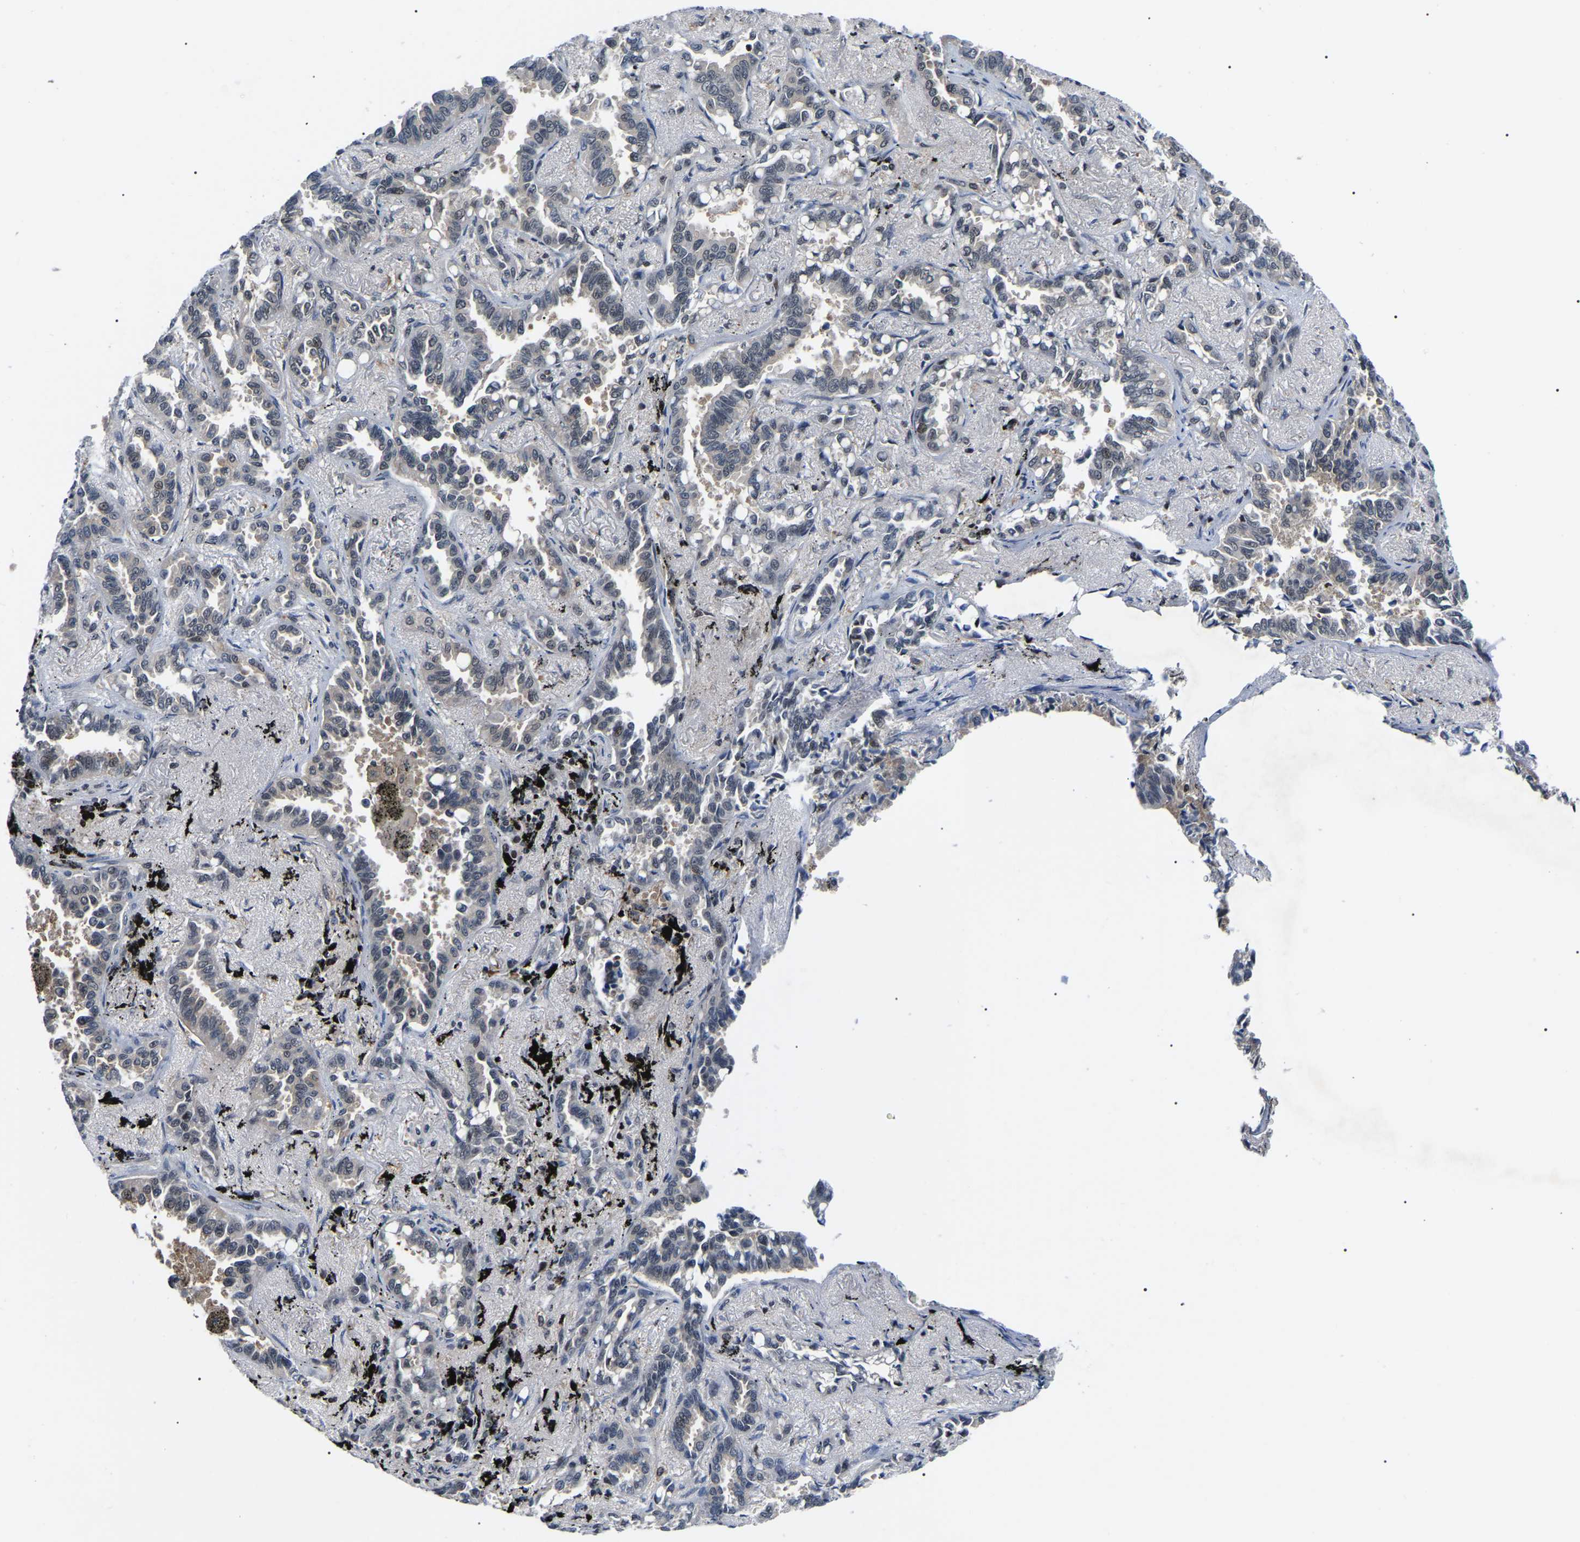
{"staining": {"intensity": "moderate", "quantity": "<25%", "location": "nuclear"}, "tissue": "lung cancer", "cell_type": "Tumor cells", "image_type": "cancer", "snomed": [{"axis": "morphology", "description": "Adenocarcinoma, NOS"}, {"axis": "topography", "description": "Lung"}], "caption": "A high-resolution histopathology image shows immunohistochemistry staining of lung adenocarcinoma, which reveals moderate nuclear staining in about <25% of tumor cells. (IHC, brightfield microscopy, high magnification).", "gene": "RRP1B", "patient": {"sex": "male", "age": 59}}